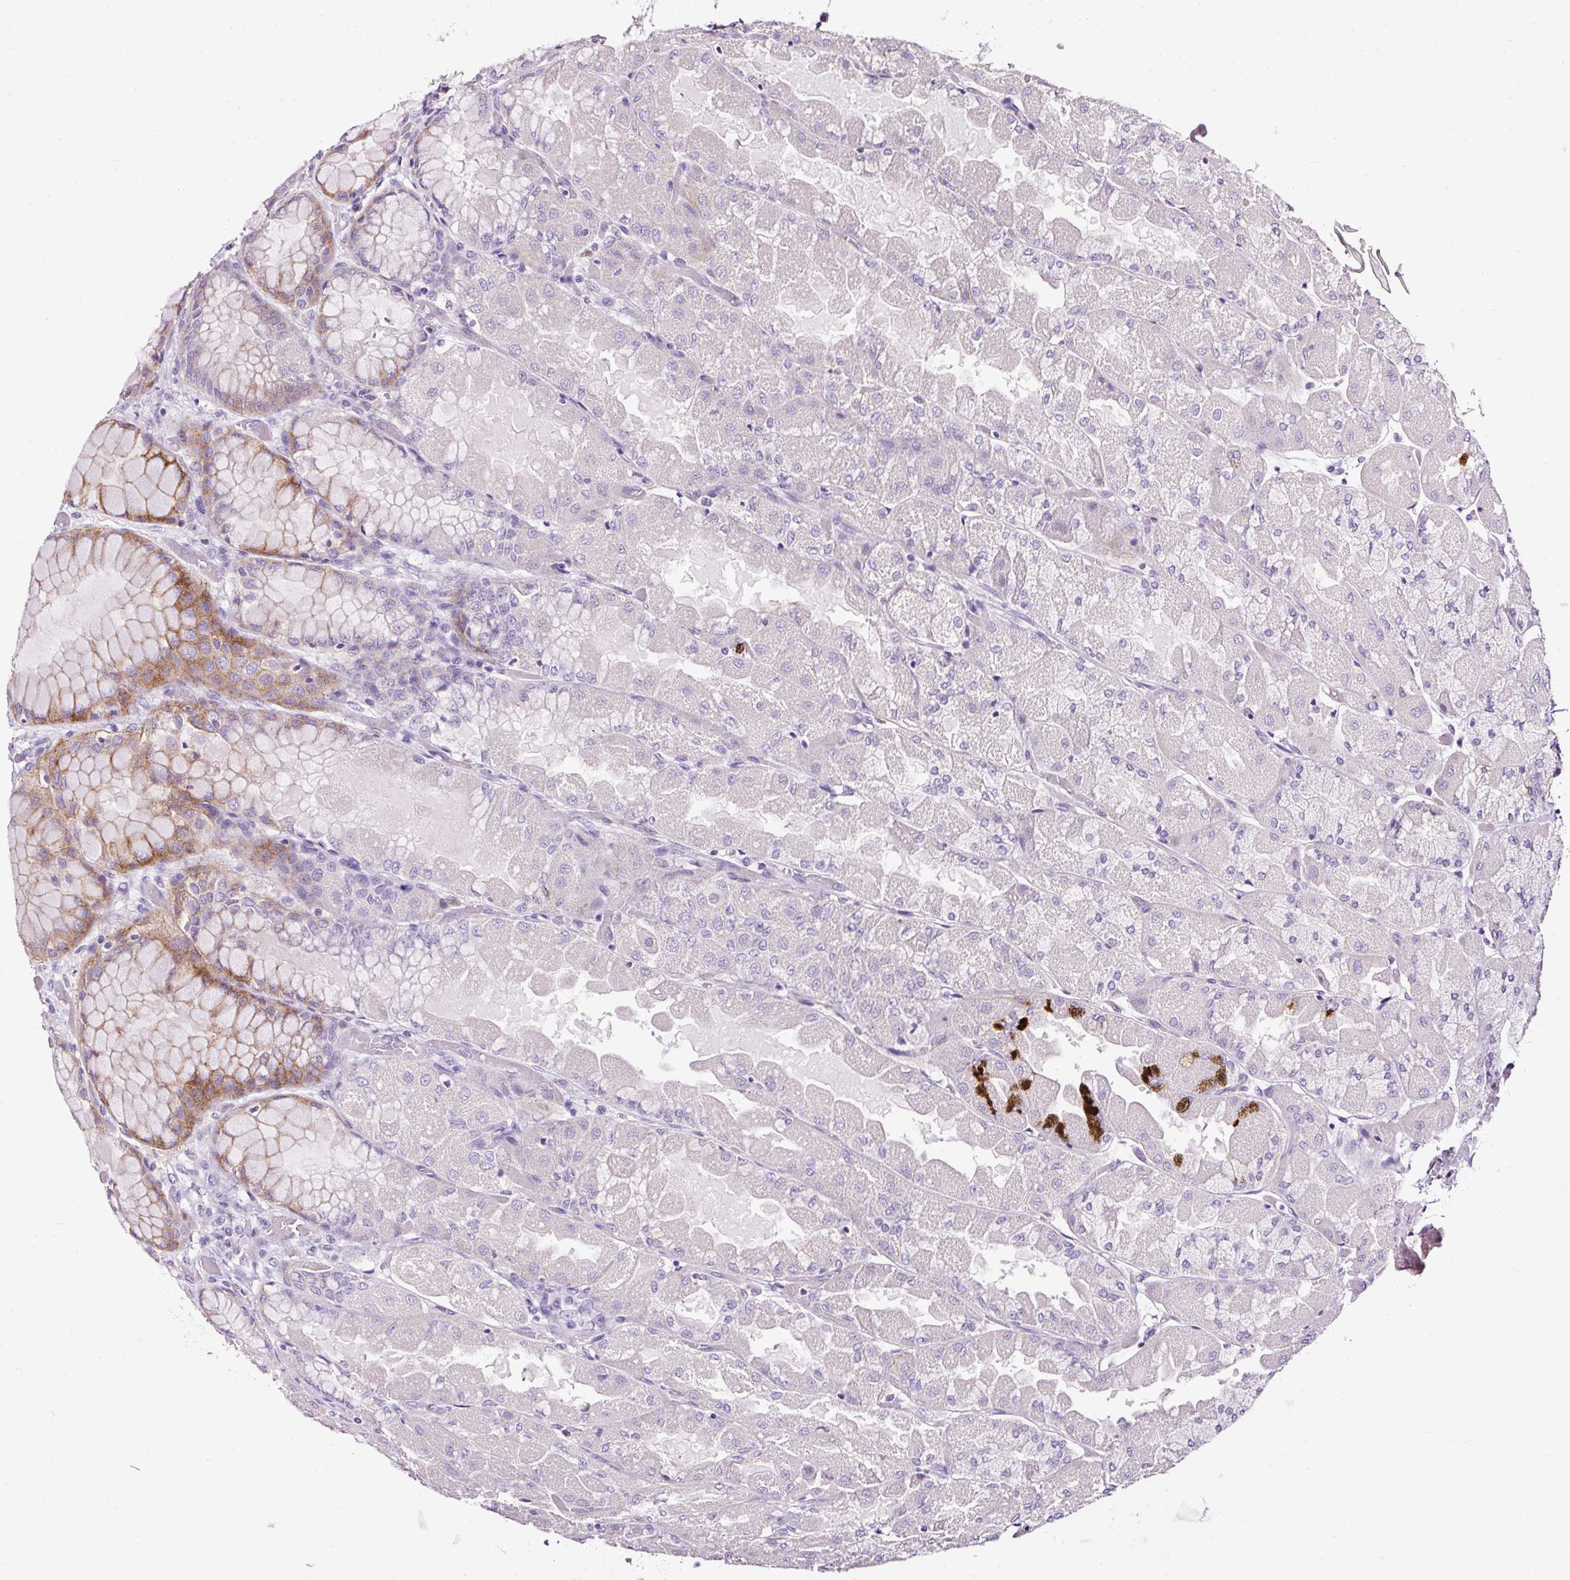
{"staining": {"intensity": "moderate", "quantity": "<25%", "location": "cytoplasmic/membranous"}, "tissue": "stomach", "cell_type": "Glandular cells", "image_type": "normal", "snomed": [{"axis": "morphology", "description": "Normal tissue, NOS"}, {"axis": "topography", "description": "Stomach"}], "caption": "Brown immunohistochemical staining in unremarkable human stomach demonstrates moderate cytoplasmic/membranous staining in about <25% of glandular cells. (DAB (3,3'-diaminobenzidine) = brown stain, brightfield microscopy at high magnification).", "gene": "SLC7A8", "patient": {"sex": "female", "age": 61}}